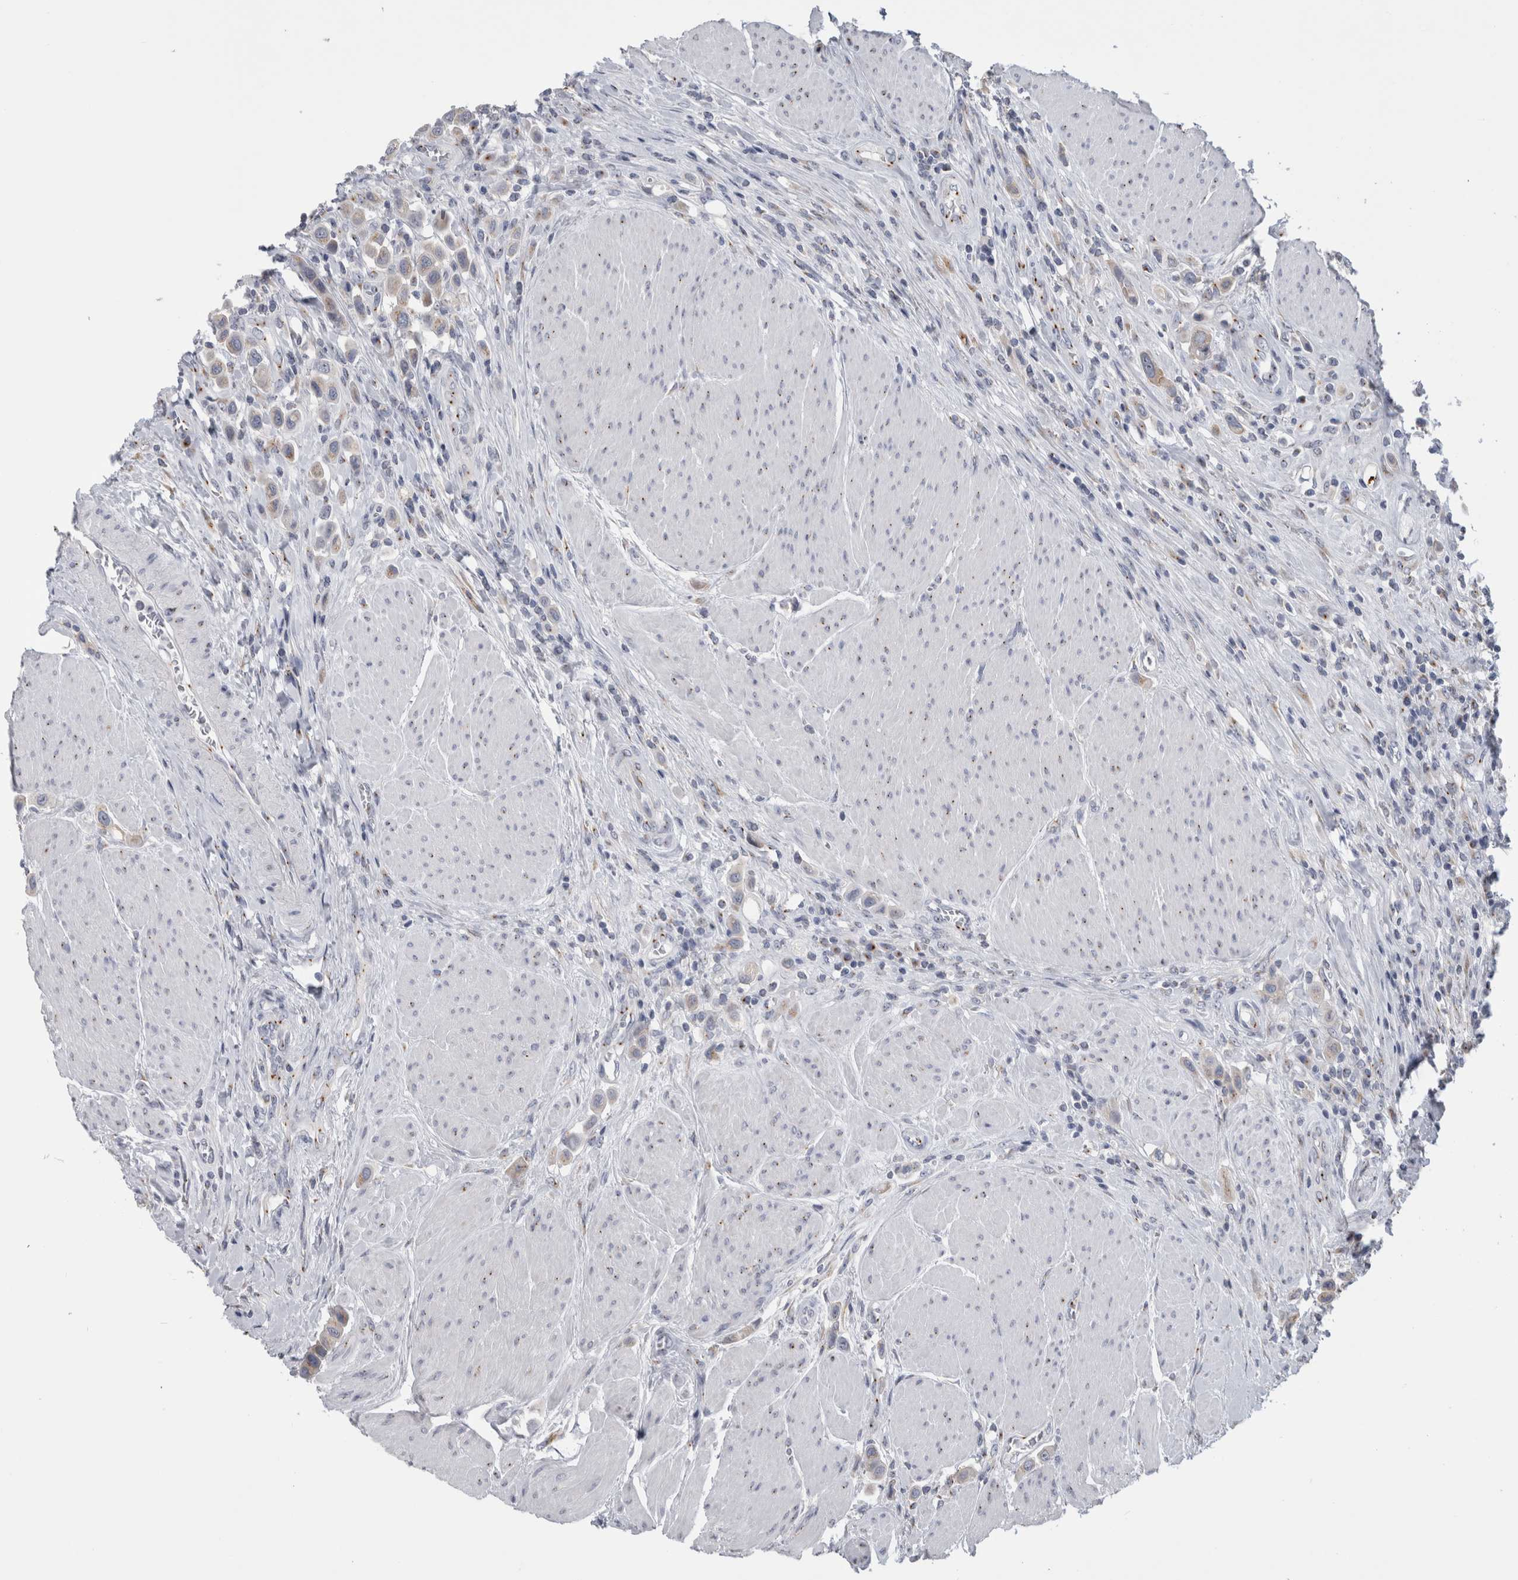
{"staining": {"intensity": "negative", "quantity": "none", "location": "none"}, "tissue": "urothelial cancer", "cell_type": "Tumor cells", "image_type": "cancer", "snomed": [{"axis": "morphology", "description": "Urothelial carcinoma, High grade"}, {"axis": "topography", "description": "Urinary bladder"}], "caption": "Image shows no protein staining in tumor cells of urothelial cancer tissue.", "gene": "AKAP9", "patient": {"sex": "male", "age": 50}}